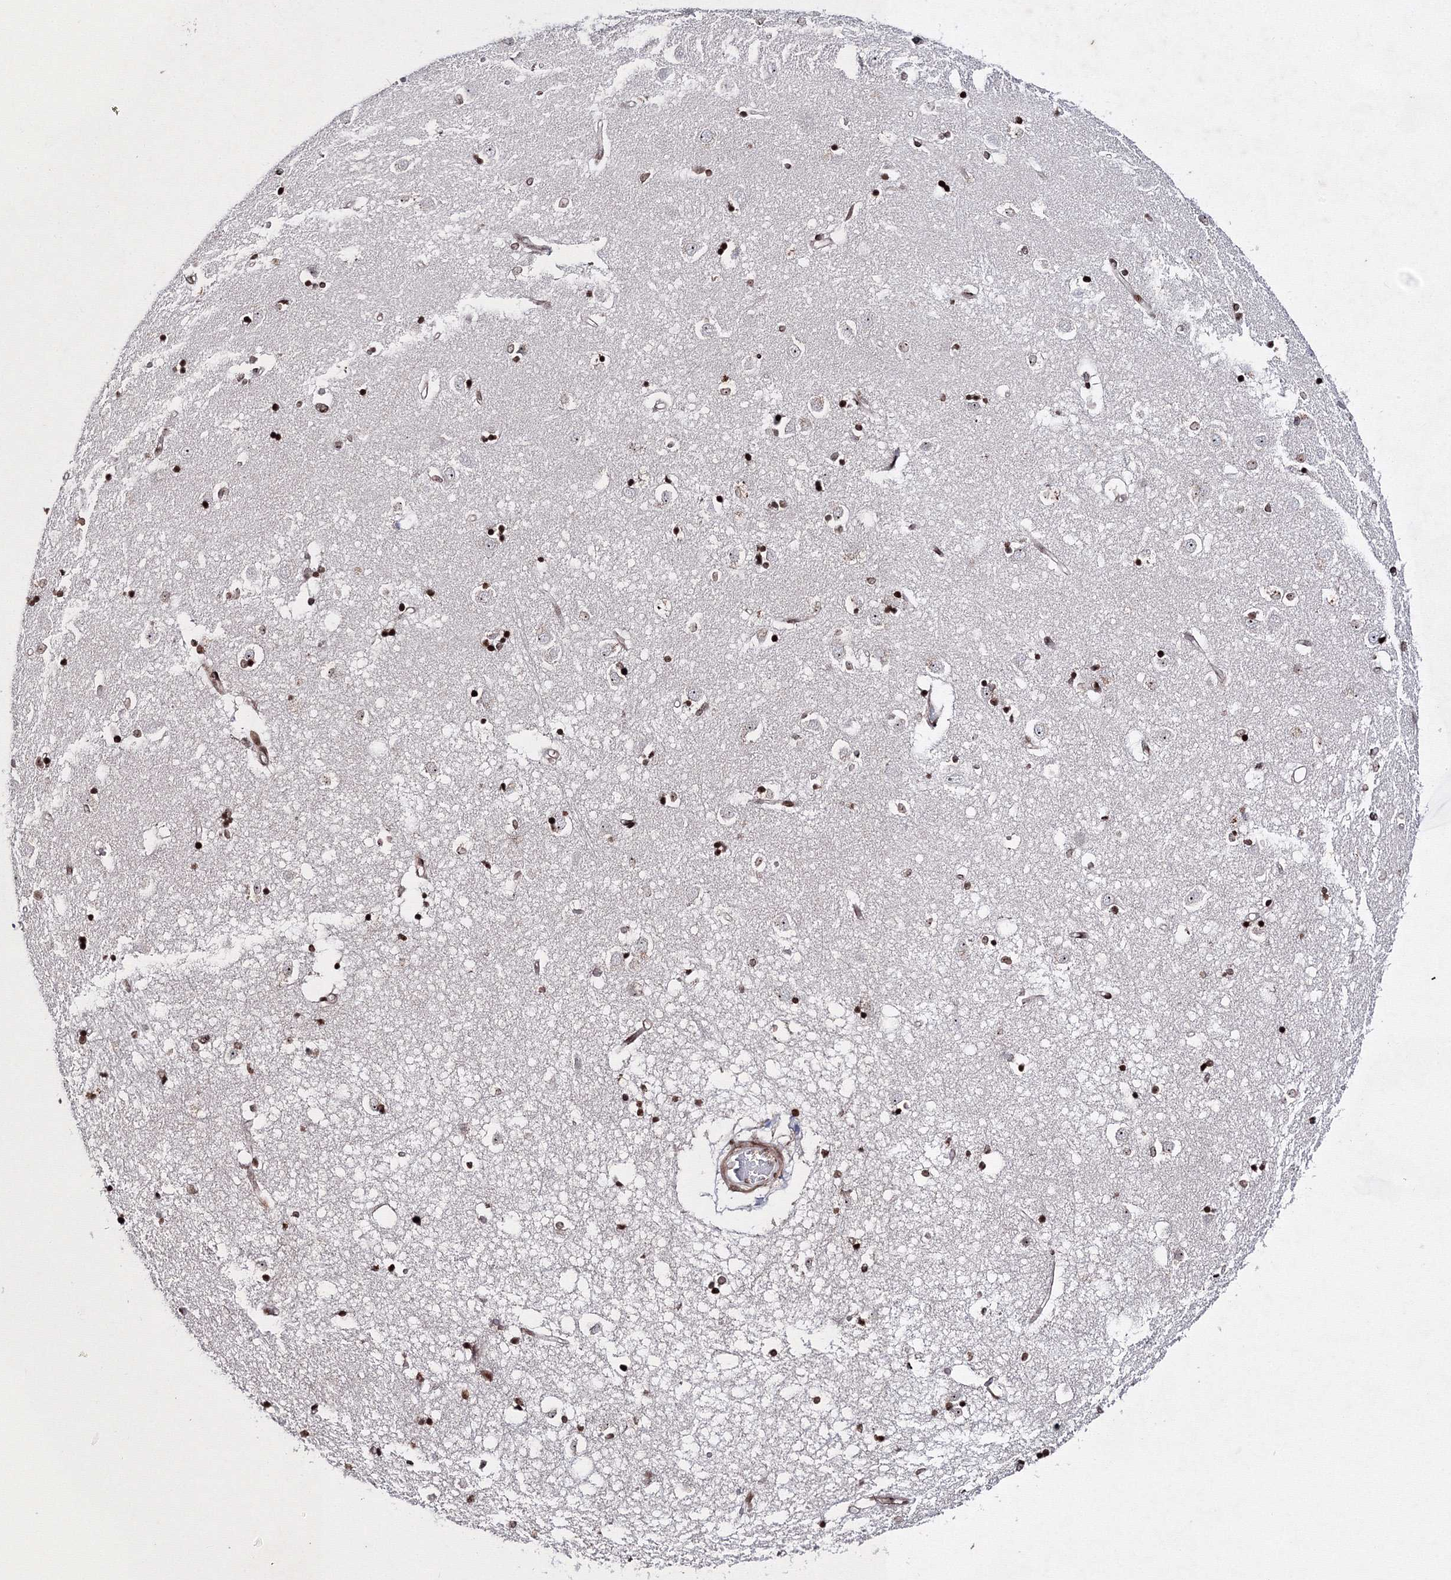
{"staining": {"intensity": "strong", "quantity": "25%-75%", "location": "nuclear"}, "tissue": "caudate", "cell_type": "Glial cells", "image_type": "normal", "snomed": [{"axis": "morphology", "description": "Normal tissue, NOS"}, {"axis": "topography", "description": "Lateral ventricle wall"}], "caption": "Unremarkable caudate demonstrates strong nuclear staining in approximately 25%-75% of glial cells (DAB IHC with brightfield microscopy, high magnification)..", "gene": "SMIM29", "patient": {"sex": "male", "age": 45}}